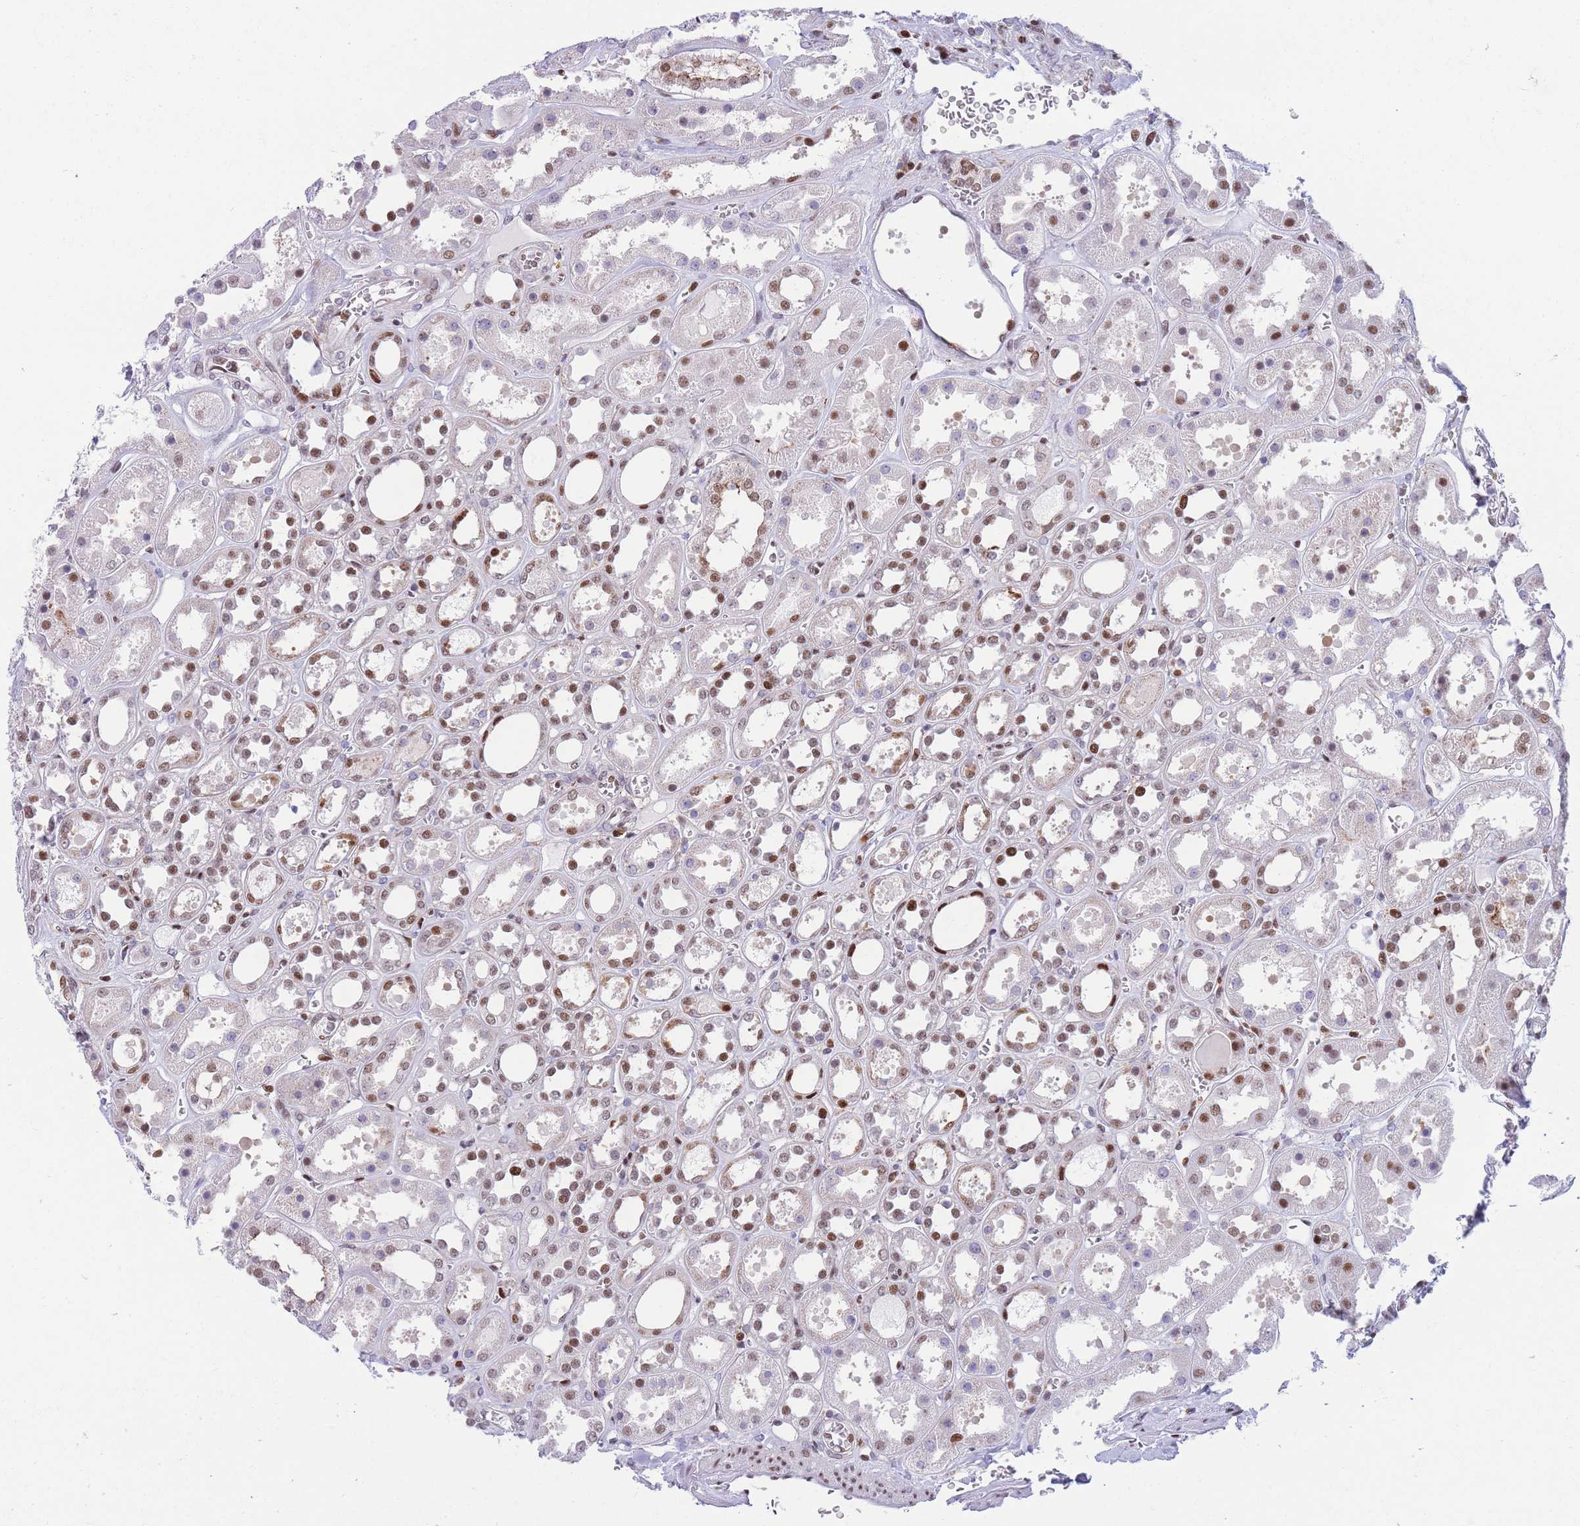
{"staining": {"intensity": "strong", "quantity": ">75%", "location": "nuclear"}, "tissue": "kidney", "cell_type": "Cells in glomeruli", "image_type": "normal", "snomed": [{"axis": "morphology", "description": "Normal tissue, NOS"}, {"axis": "topography", "description": "Kidney"}], "caption": "IHC (DAB) staining of normal kidney displays strong nuclear protein positivity in approximately >75% of cells in glomeruli.", "gene": "DNAJC3", "patient": {"sex": "female", "age": 41}}